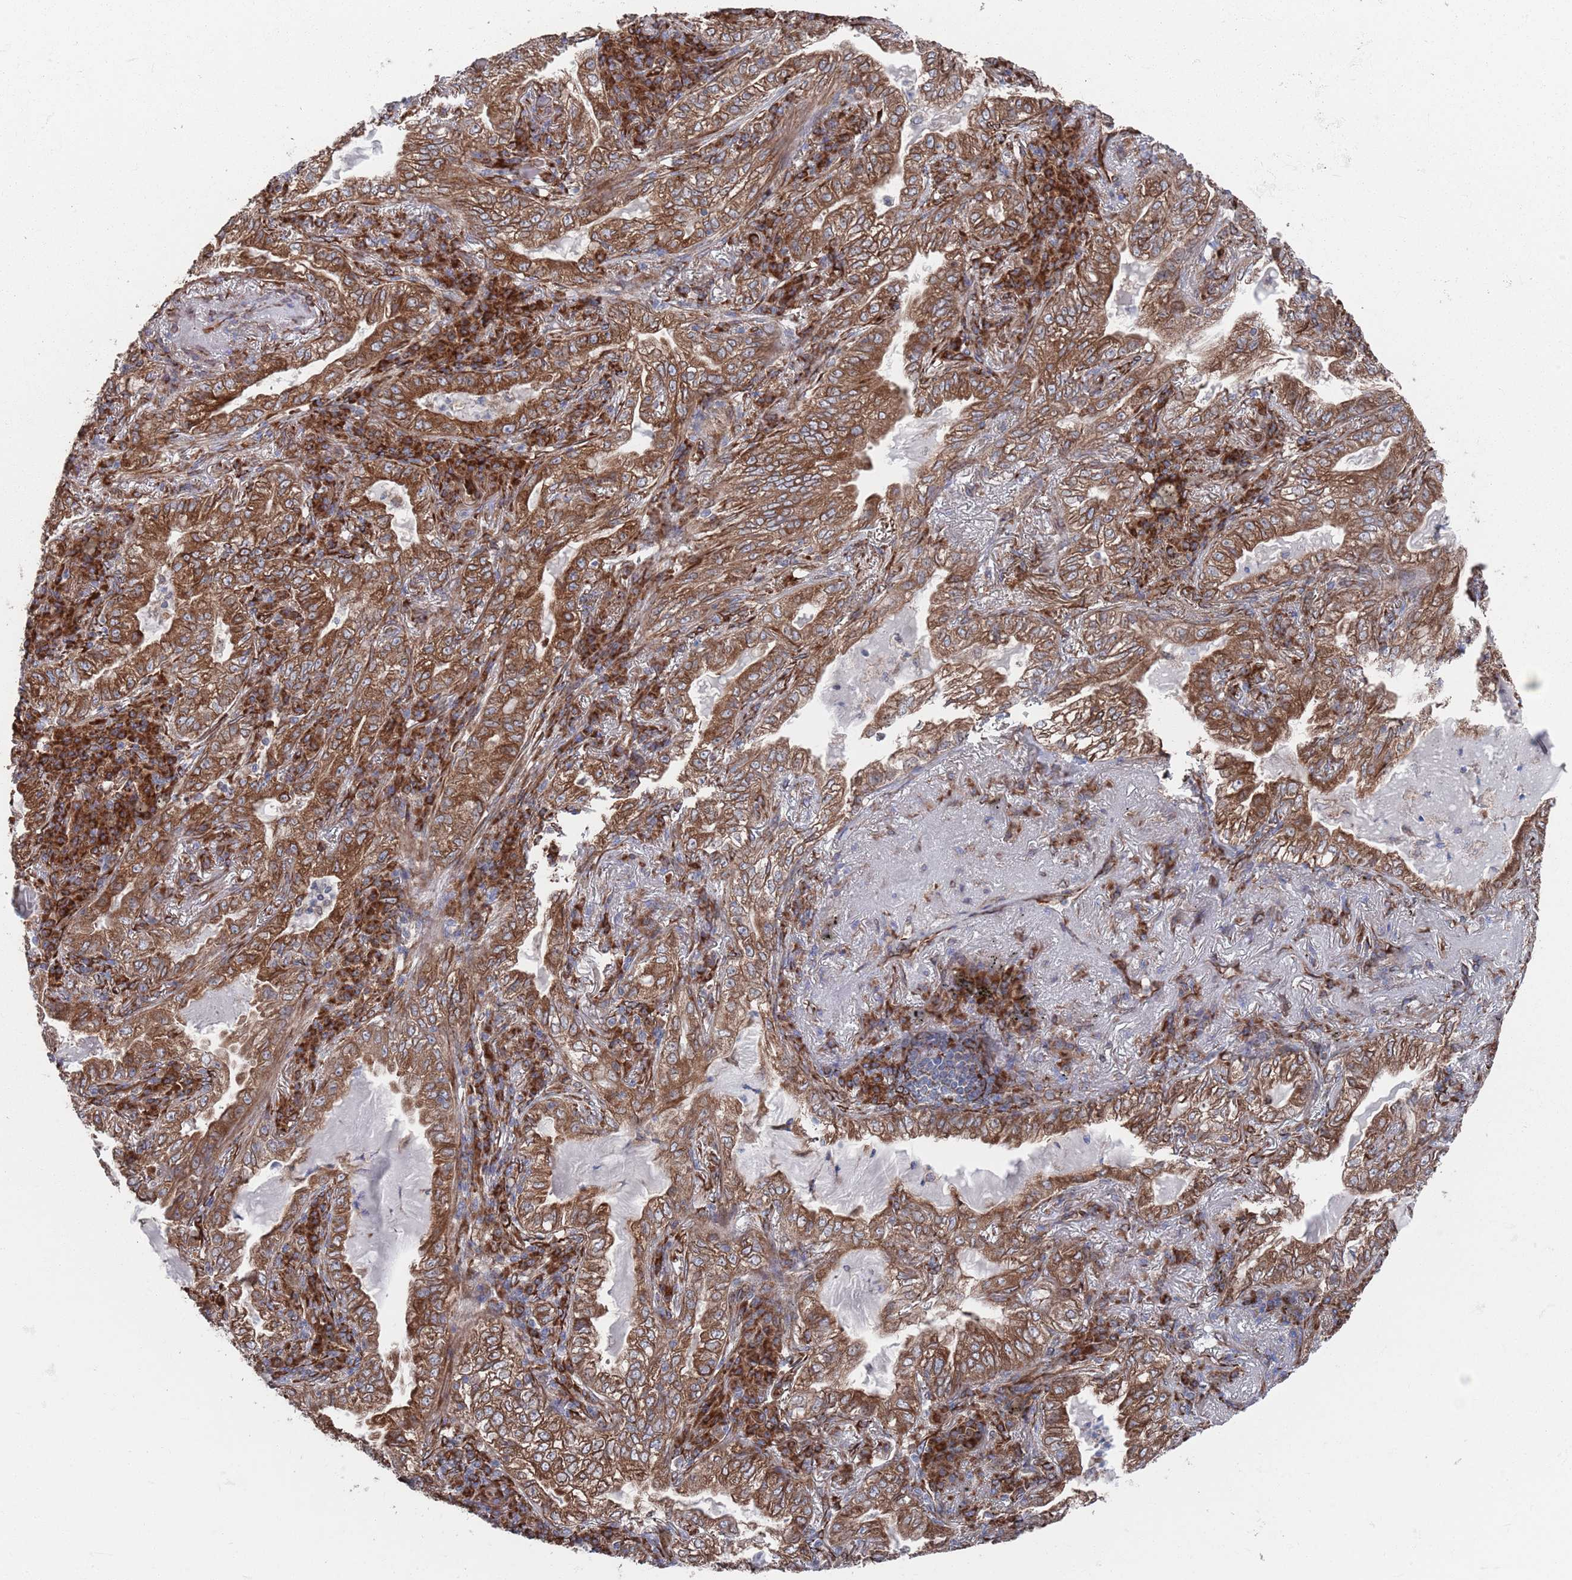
{"staining": {"intensity": "moderate", "quantity": ">75%", "location": "cytoplasmic/membranous"}, "tissue": "lung cancer", "cell_type": "Tumor cells", "image_type": "cancer", "snomed": [{"axis": "morphology", "description": "Adenocarcinoma, NOS"}, {"axis": "topography", "description": "Lung"}], "caption": "Lung cancer (adenocarcinoma) tissue exhibits moderate cytoplasmic/membranous expression in about >75% of tumor cells, visualized by immunohistochemistry.", "gene": "CCDC106", "patient": {"sex": "female", "age": 73}}